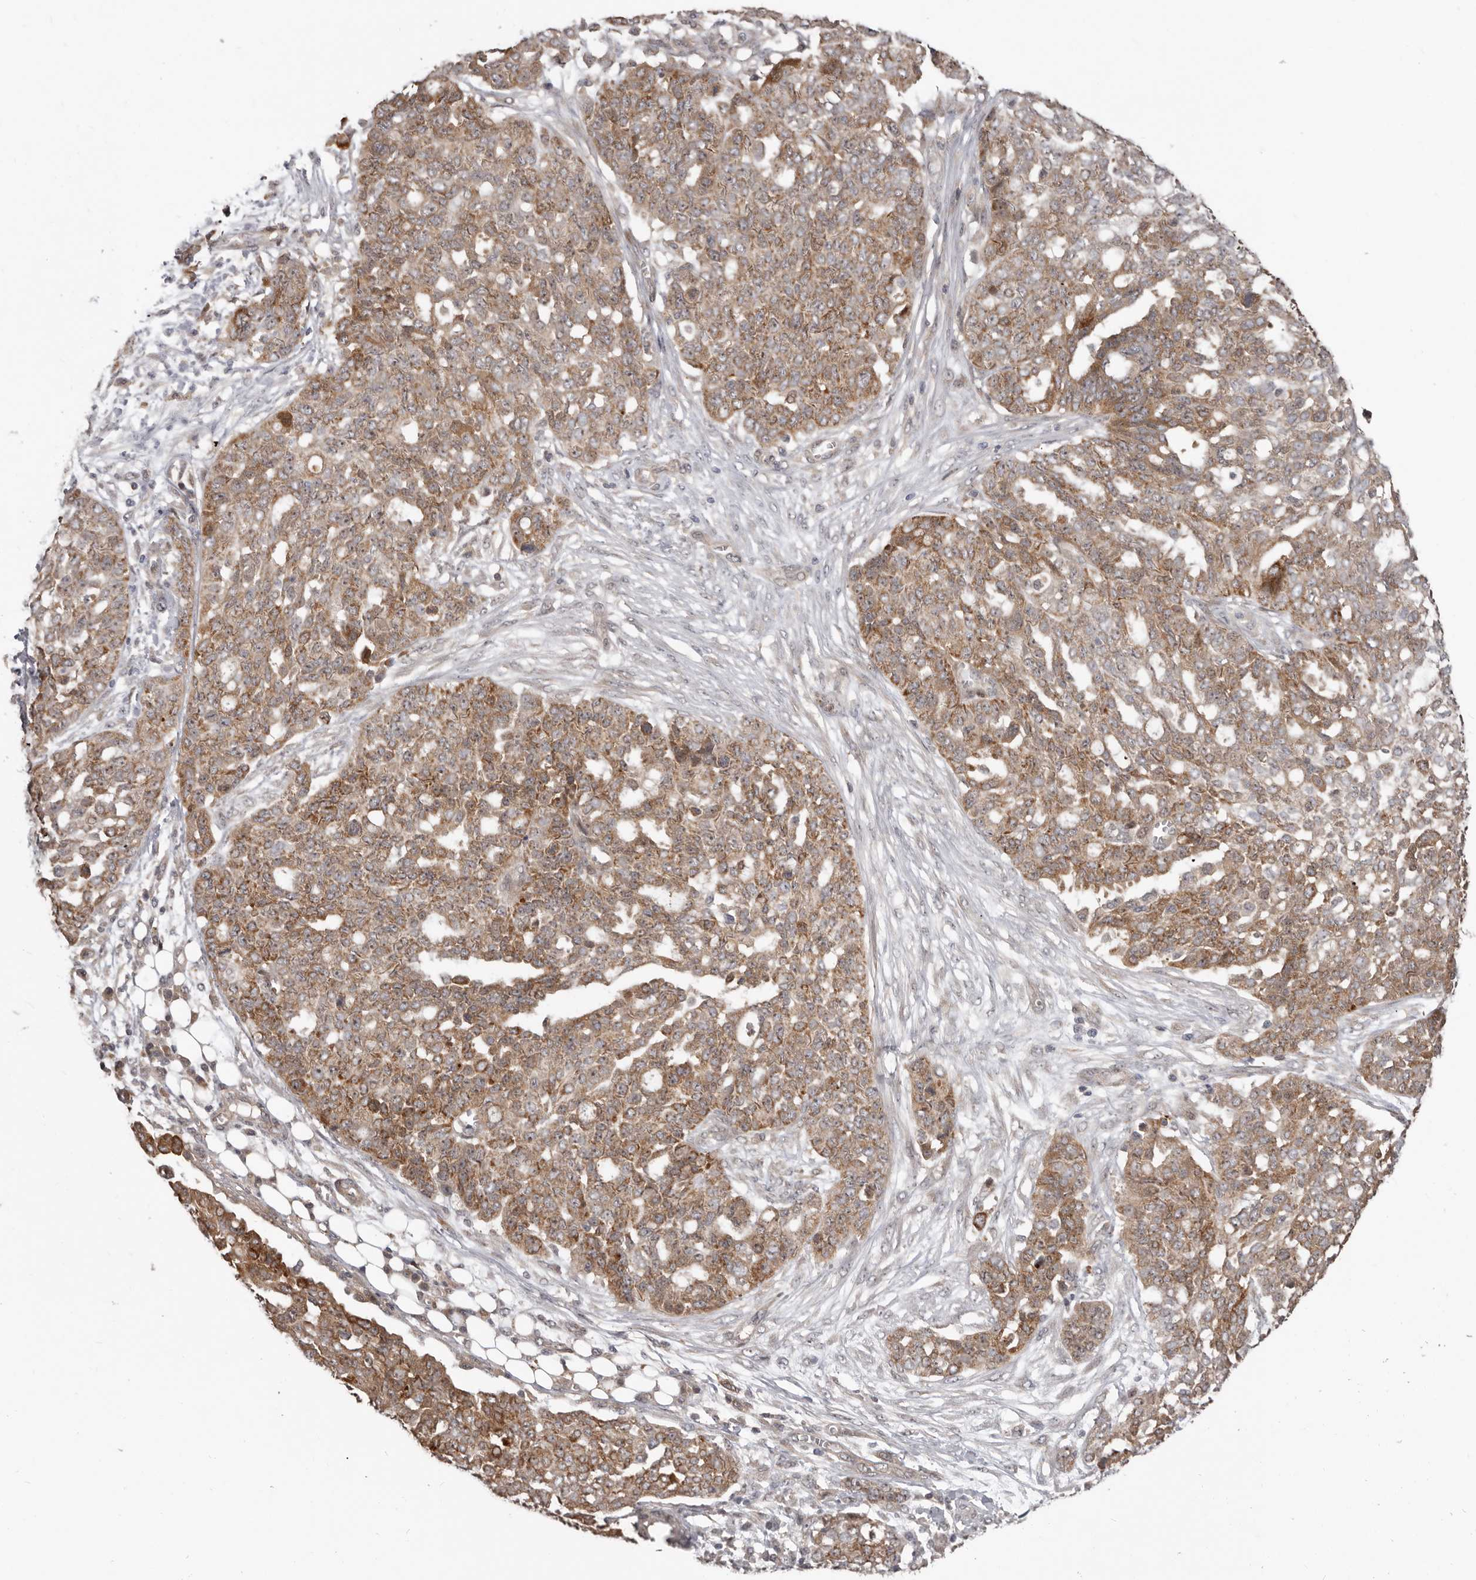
{"staining": {"intensity": "moderate", "quantity": ">75%", "location": "cytoplasmic/membranous"}, "tissue": "ovarian cancer", "cell_type": "Tumor cells", "image_type": "cancer", "snomed": [{"axis": "morphology", "description": "Cystadenocarcinoma, serous, NOS"}, {"axis": "topography", "description": "Soft tissue"}, {"axis": "topography", "description": "Ovary"}], "caption": "DAB immunohistochemical staining of ovarian serous cystadenocarcinoma exhibits moderate cytoplasmic/membranous protein expression in approximately >75% of tumor cells.", "gene": "BAD", "patient": {"sex": "female", "age": 57}}